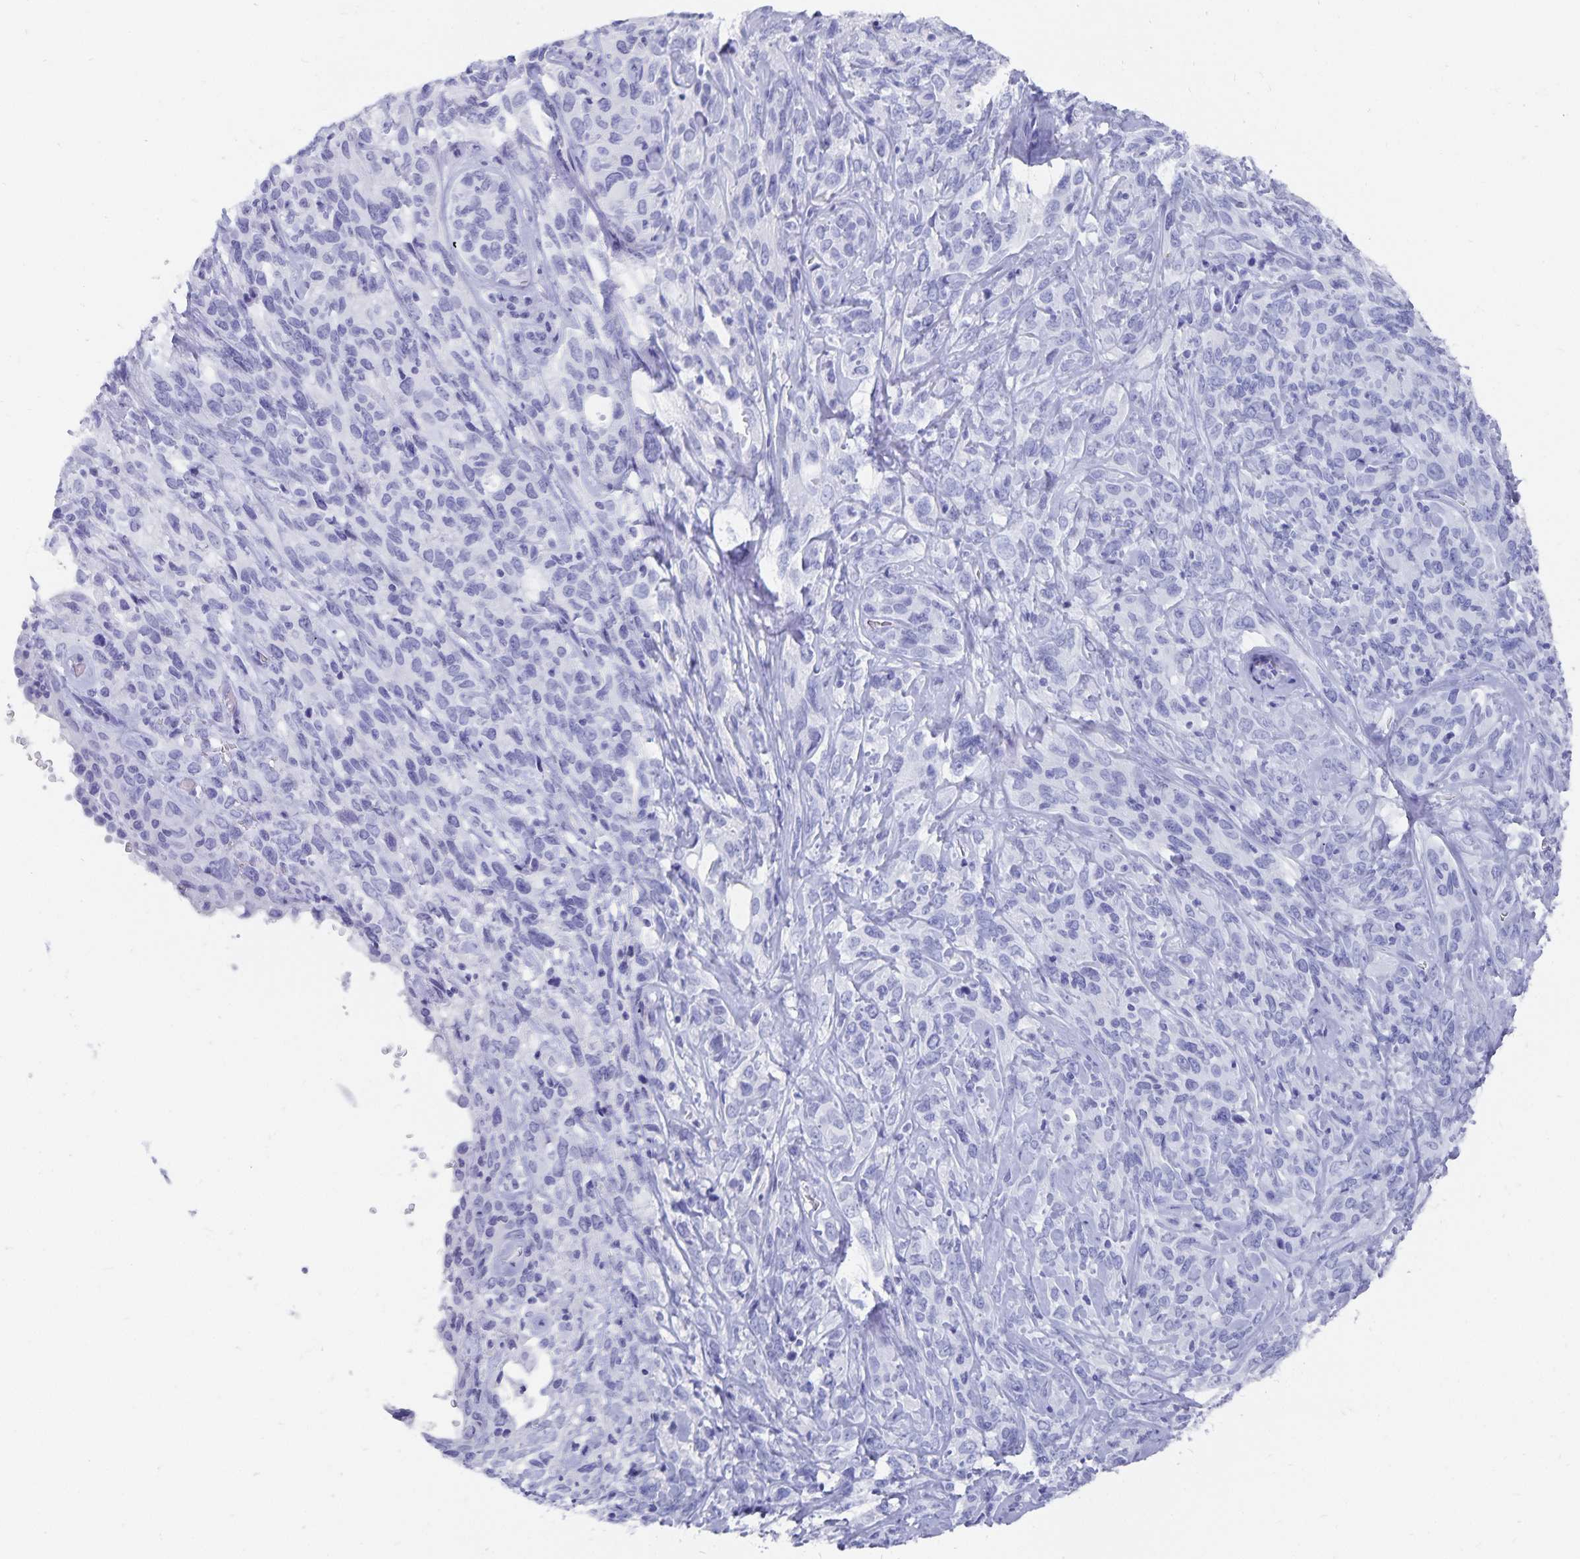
{"staining": {"intensity": "negative", "quantity": "none", "location": "none"}, "tissue": "cervical cancer", "cell_type": "Tumor cells", "image_type": "cancer", "snomed": [{"axis": "morphology", "description": "Normal tissue, NOS"}, {"axis": "morphology", "description": "Squamous cell carcinoma, NOS"}, {"axis": "topography", "description": "Cervix"}], "caption": "A high-resolution image shows immunohistochemistry staining of squamous cell carcinoma (cervical), which exhibits no significant positivity in tumor cells.", "gene": "ADH1A", "patient": {"sex": "female", "age": 51}}